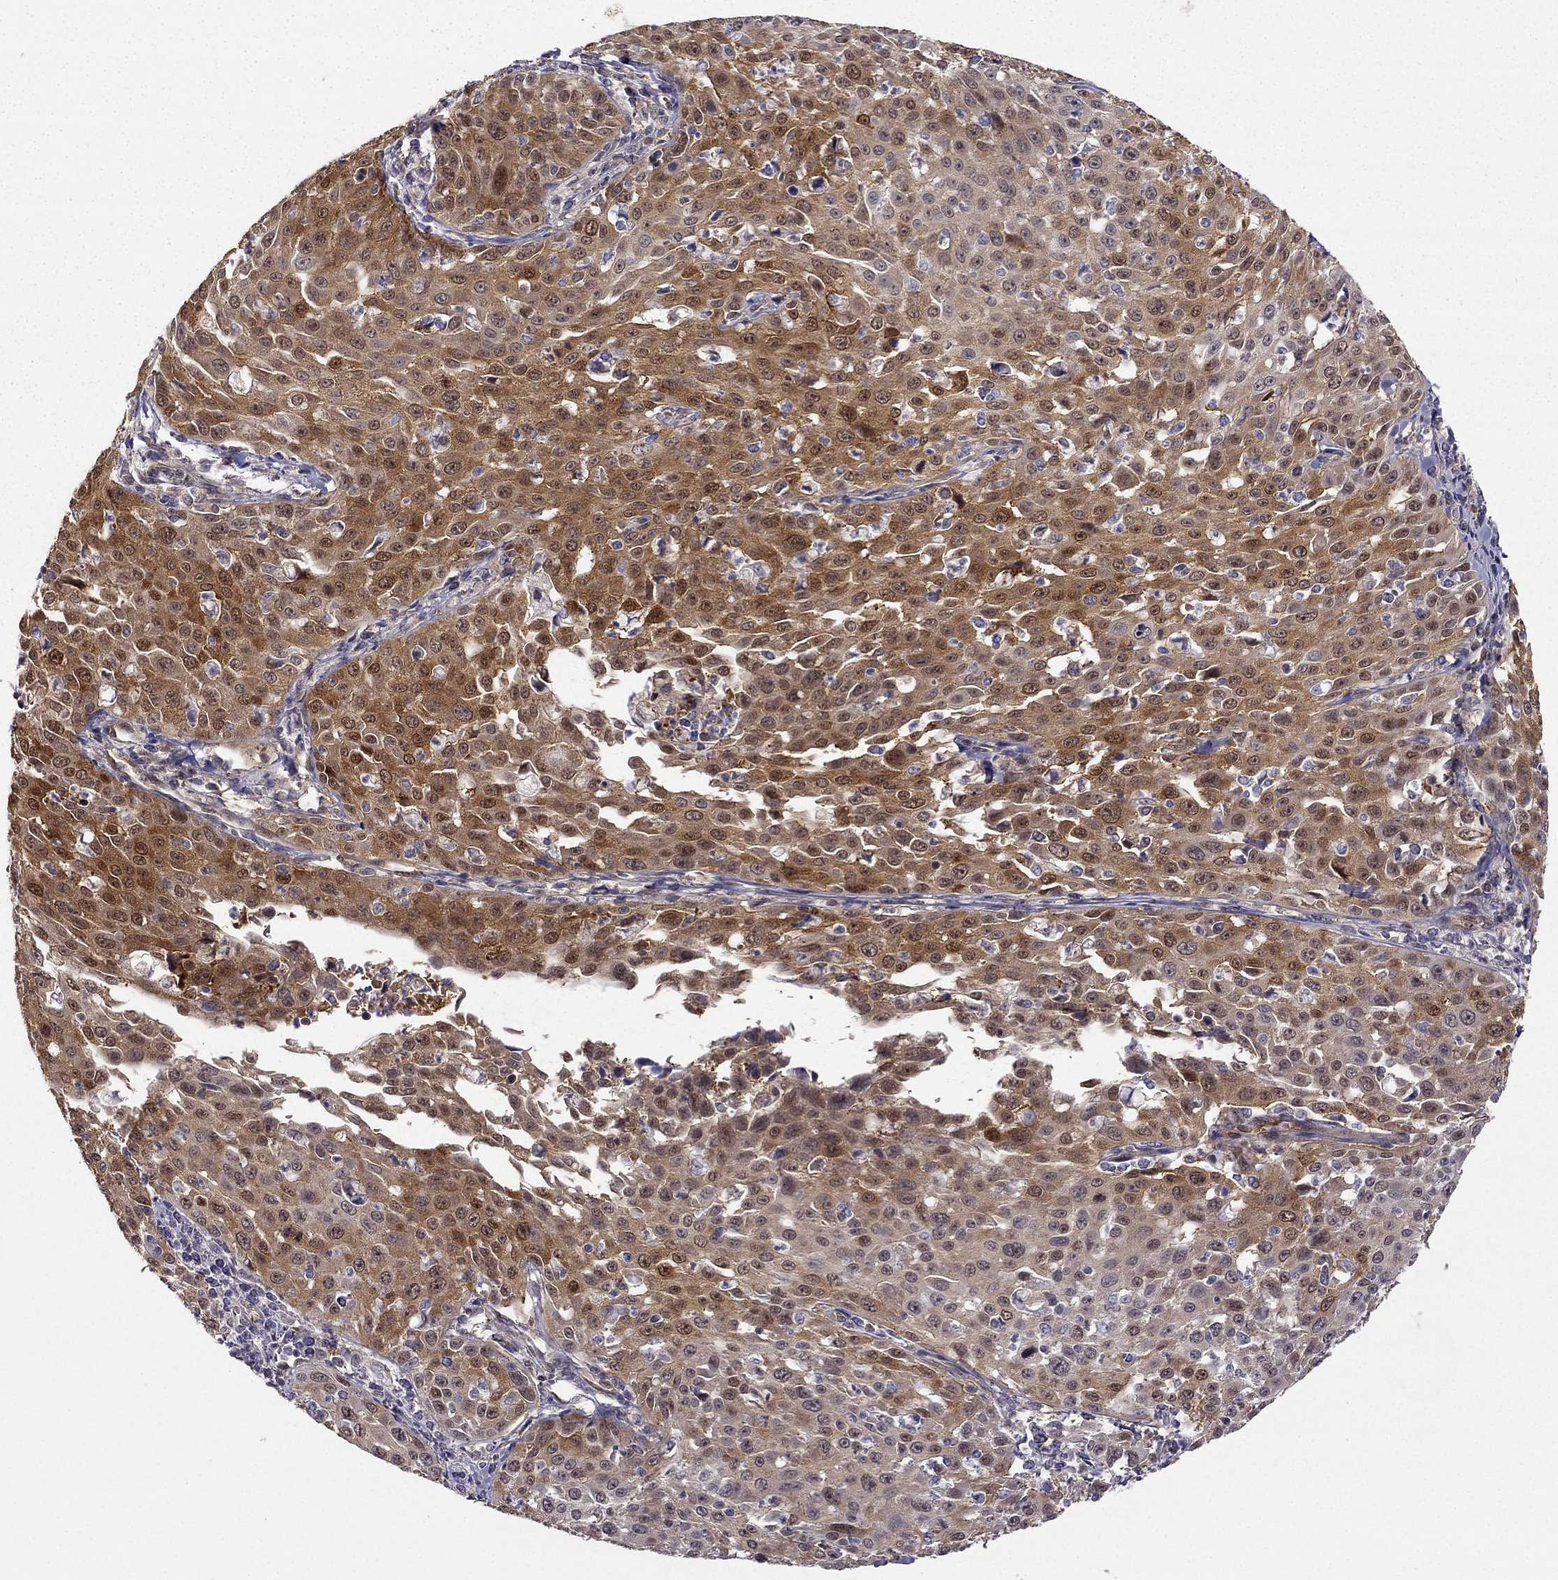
{"staining": {"intensity": "moderate", "quantity": ">75%", "location": "cytoplasmic/membranous,nuclear"}, "tissue": "cervical cancer", "cell_type": "Tumor cells", "image_type": "cancer", "snomed": [{"axis": "morphology", "description": "Squamous cell carcinoma, NOS"}, {"axis": "topography", "description": "Cervix"}], "caption": "Immunohistochemical staining of cervical cancer exhibits medium levels of moderate cytoplasmic/membranous and nuclear protein positivity in approximately >75% of tumor cells.", "gene": "NQO1", "patient": {"sex": "female", "age": 26}}